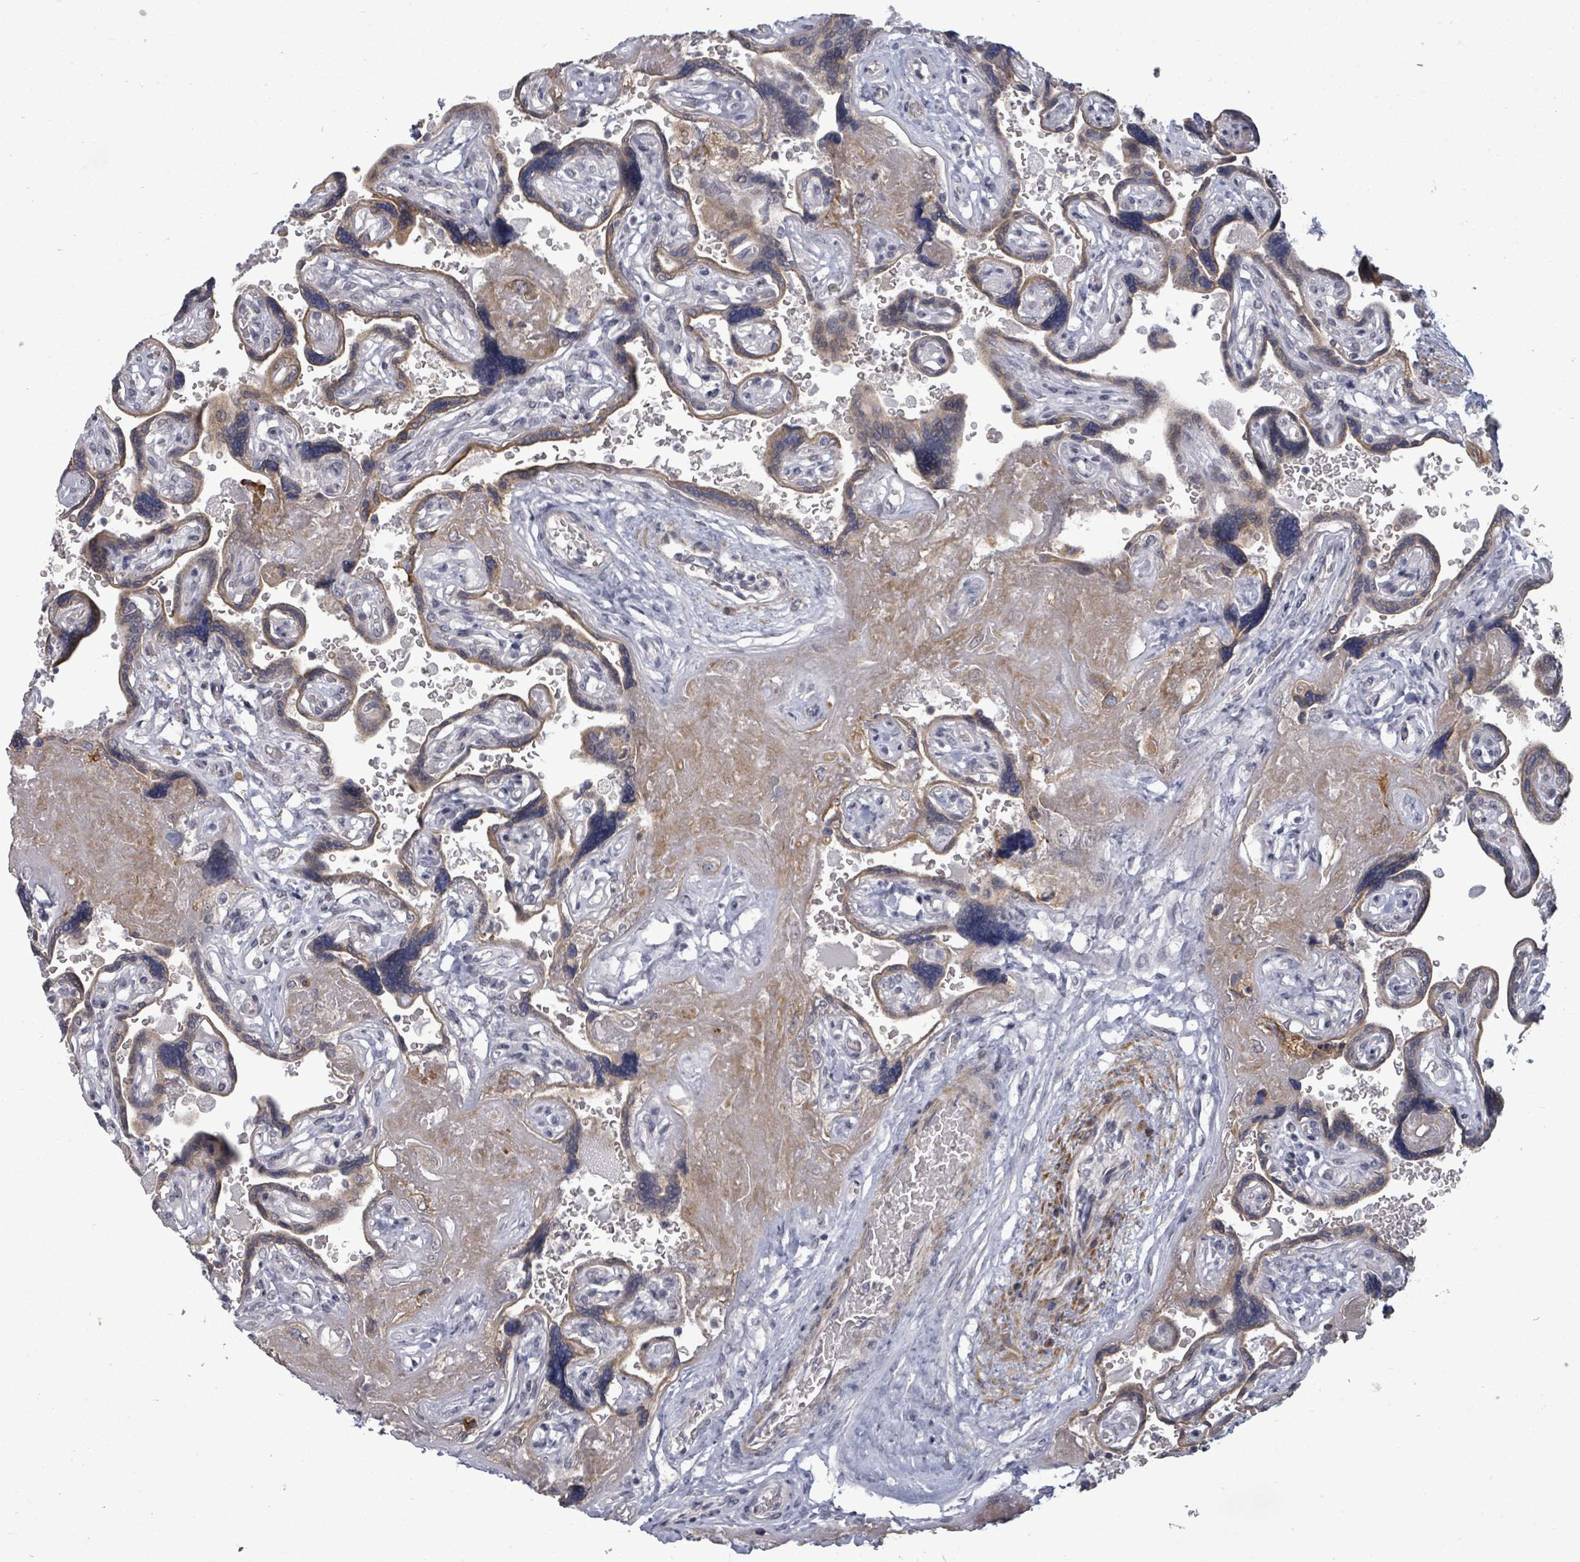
{"staining": {"intensity": "weak", "quantity": "25%-75%", "location": "cytoplasmic/membranous"}, "tissue": "placenta", "cell_type": "Trophoblastic cells", "image_type": "normal", "snomed": [{"axis": "morphology", "description": "Normal tissue, NOS"}, {"axis": "topography", "description": "Placenta"}], "caption": "Trophoblastic cells display low levels of weak cytoplasmic/membranous expression in about 25%-75% of cells in benign human placenta. The staining was performed using DAB (3,3'-diaminobenzidine), with brown indicating positive protein expression. Nuclei are stained blue with hematoxylin.", "gene": "PTPN20", "patient": {"sex": "female", "age": 32}}